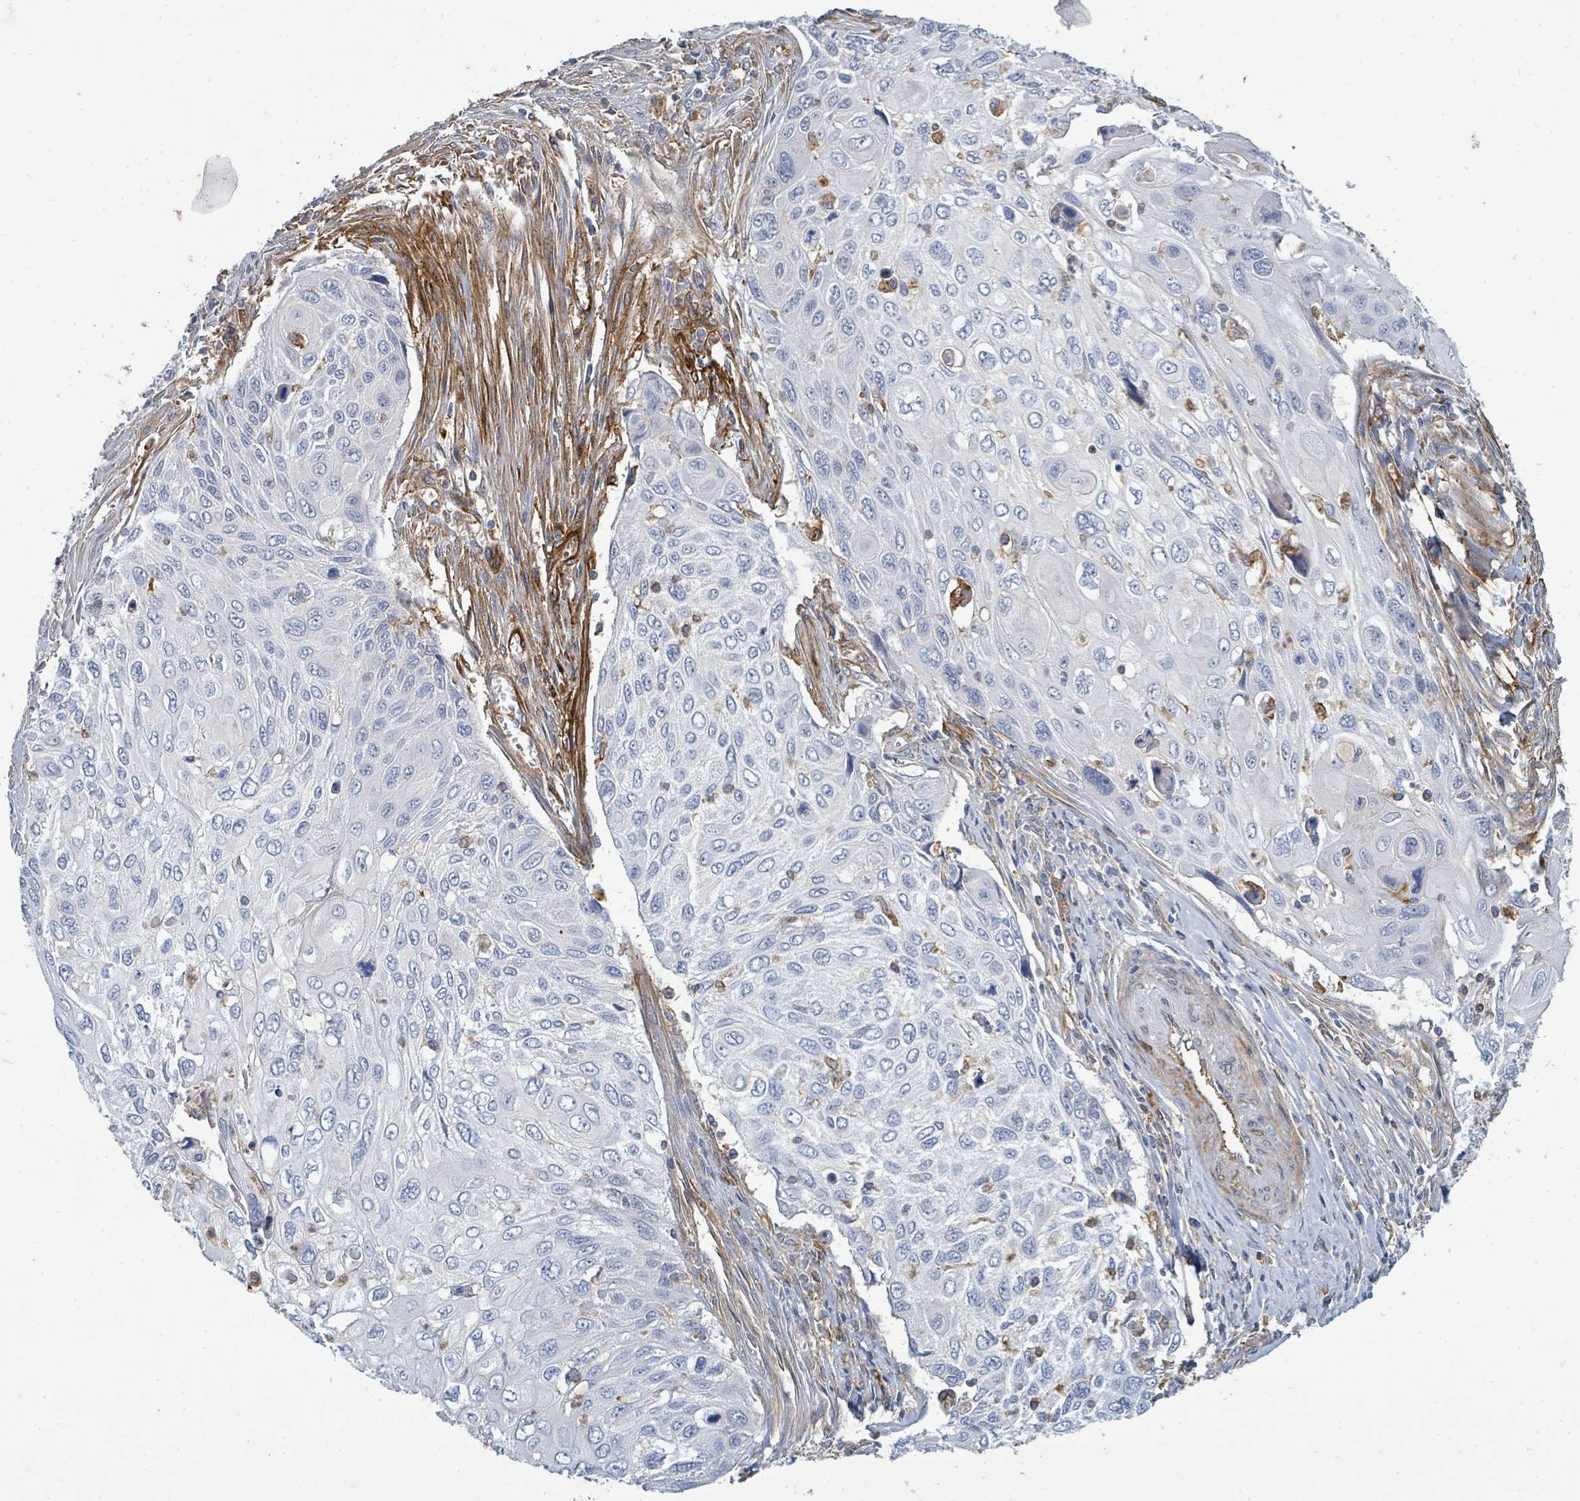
{"staining": {"intensity": "negative", "quantity": "none", "location": "none"}, "tissue": "cervical cancer", "cell_type": "Tumor cells", "image_type": "cancer", "snomed": [{"axis": "morphology", "description": "Squamous cell carcinoma, NOS"}, {"axis": "topography", "description": "Cervix"}], "caption": "Cervical squamous cell carcinoma stained for a protein using immunohistochemistry (IHC) displays no staining tumor cells.", "gene": "IFIT1", "patient": {"sex": "female", "age": 70}}